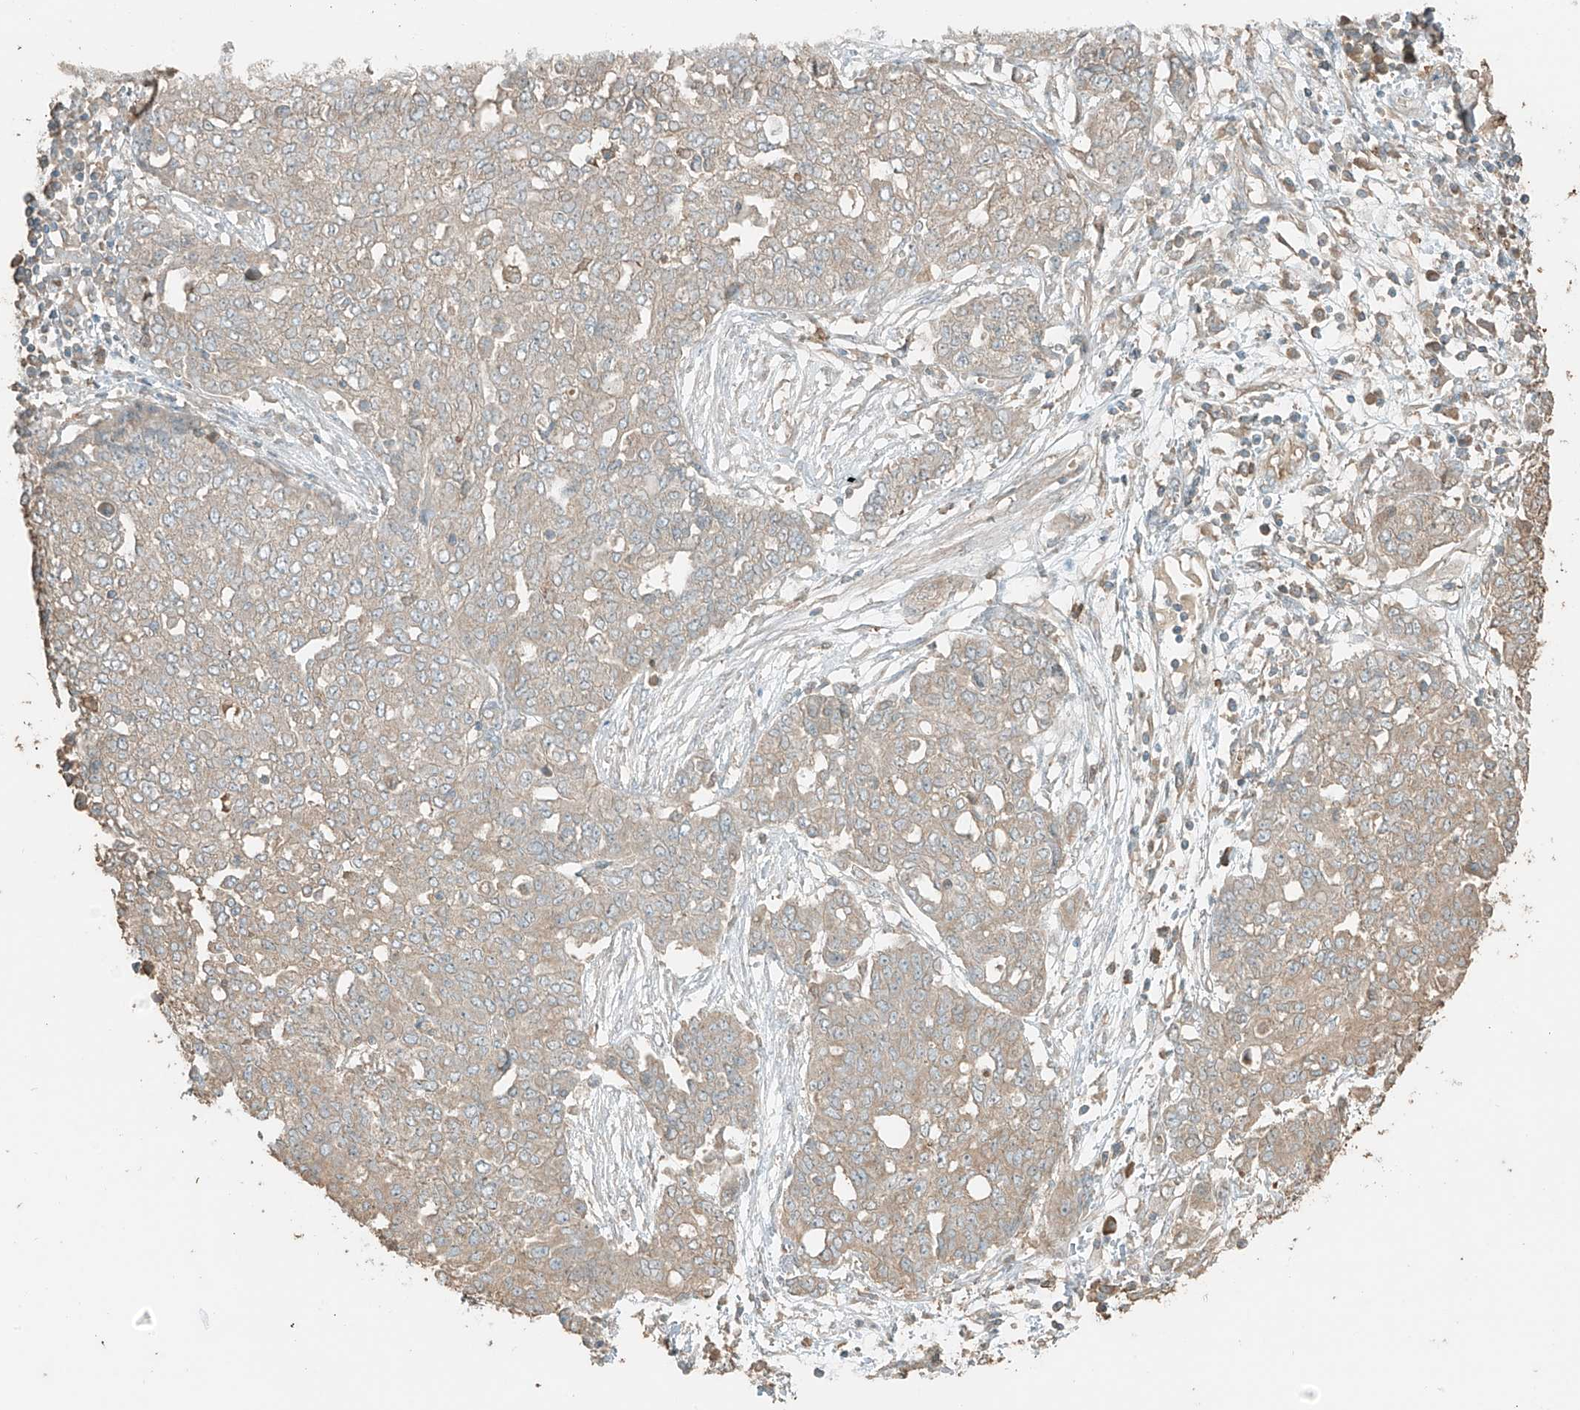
{"staining": {"intensity": "weak", "quantity": ">75%", "location": "cytoplasmic/membranous"}, "tissue": "ovarian cancer", "cell_type": "Tumor cells", "image_type": "cancer", "snomed": [{"axis": "morphology", "description": "Cystadenocarcinoma, serous, NOS"}, {"axis": "topography", "description": "Soft tissue"}, {"axis": "topography", "description": "Ovary"}], "caption": "About >75% of tumor cells in human serous cystadenocarcinoma (ovarian) show weak cytoplasmic/membranous protein positivity as visualized by brown immunohistochemical staining.", "gene": "RFTN2", "patient": {"sex": "female", "age": 57}}